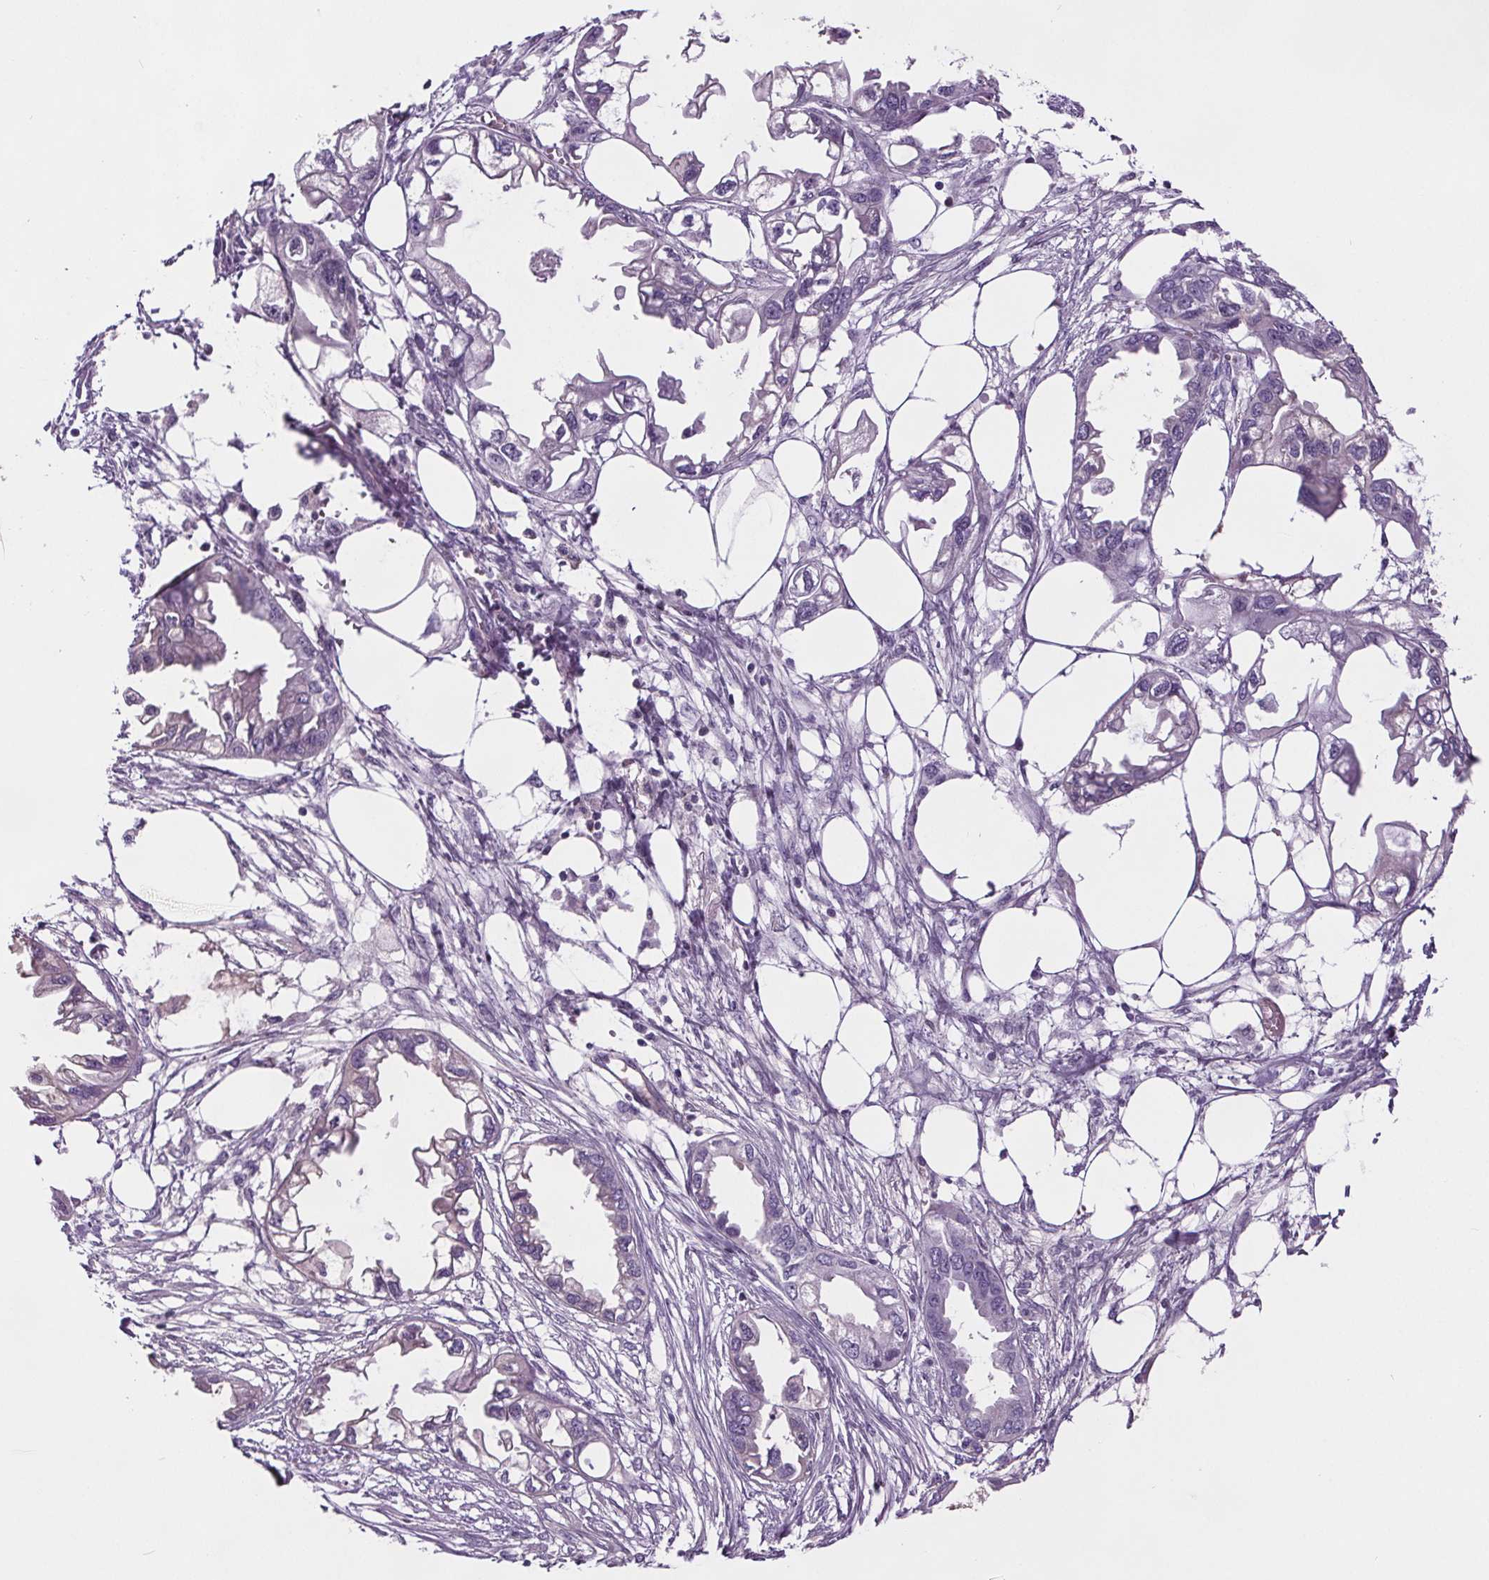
{"staining": {"intensity": "negative", "quantity": "none", "location": "none"}, "tissue": "endometrial cancer", "cell_type": "Tumor cells", "image_type": "cancer", "snomed": [{"axis": "morphology", "description": "Adenocarcinoma, NOS"}, {"axis": "morphology", "description": "Adenocarcinoma, metastatic, NOS"}, {"axis": "topography", "description": "Adipose tissue"}, {"axis": "topography", "description": "Endometrium"}], "caption": "Endometrial cancer (metastatic adenocarcinoma) was stained to show a protein in brown. There is no significant positivity in tumor cells.", "gene": "CD5L", "patient": {"sex": "female", "age": 67}}